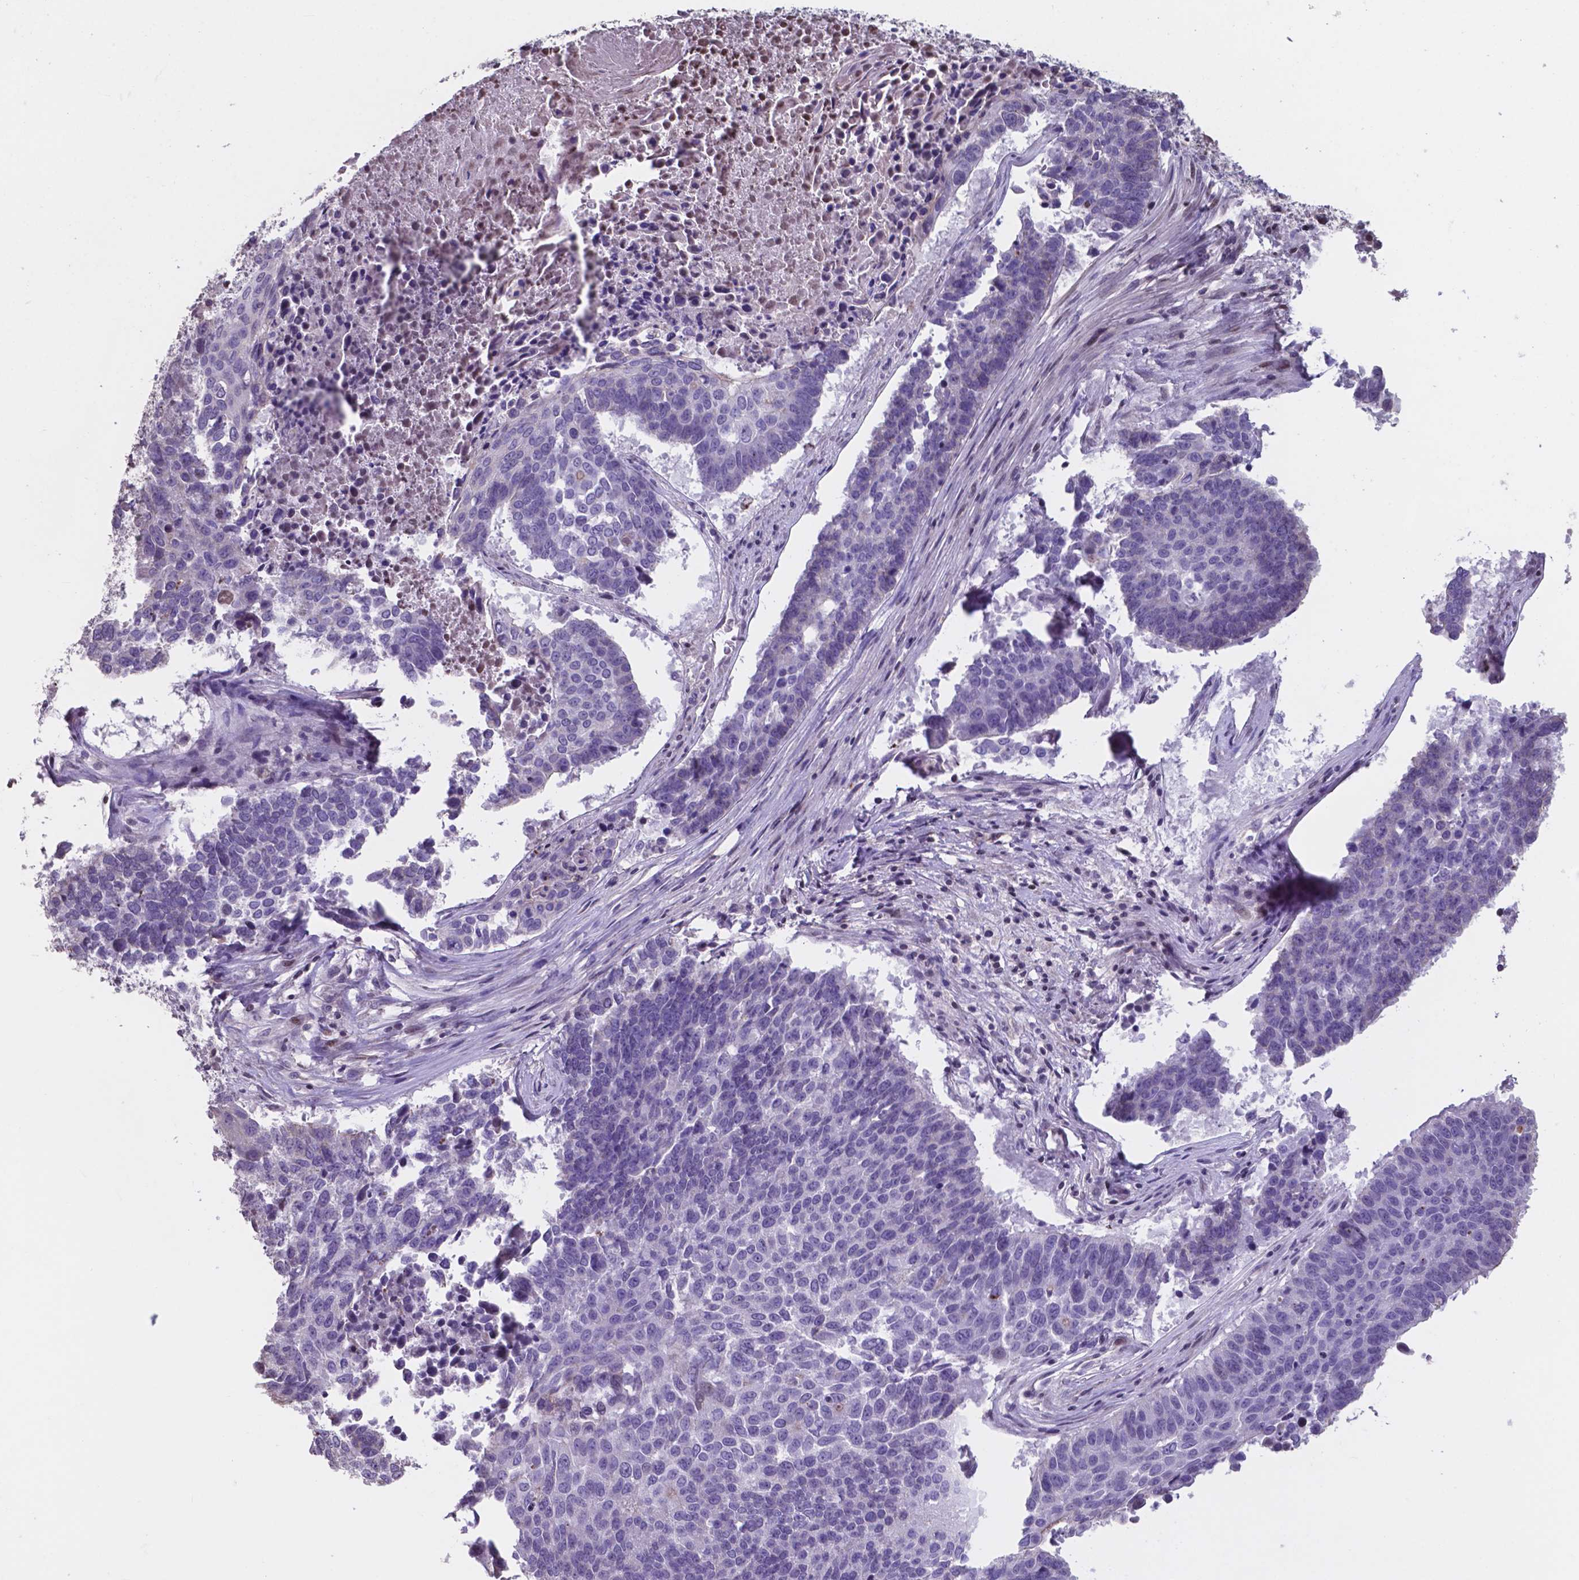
{"staining": {"intensity": "negative", "quantity": "none", "location": "none"}, "tissue": "lung cancer", "cell_type": "Tumor cells", "image_type": "cancer", "snomed": [{"axis": "morphology", "description": "Squamous cell carcinoma, NOS"}, {"axis": "topography", "description": "Lung"}], "caption": "Lung cancer (squamous cell carcinoma) stained for a protein using IHC exhibits no positivity tumor cells.", "gene": "MLC1", "patient": {"sex": "male", "age": 73}}